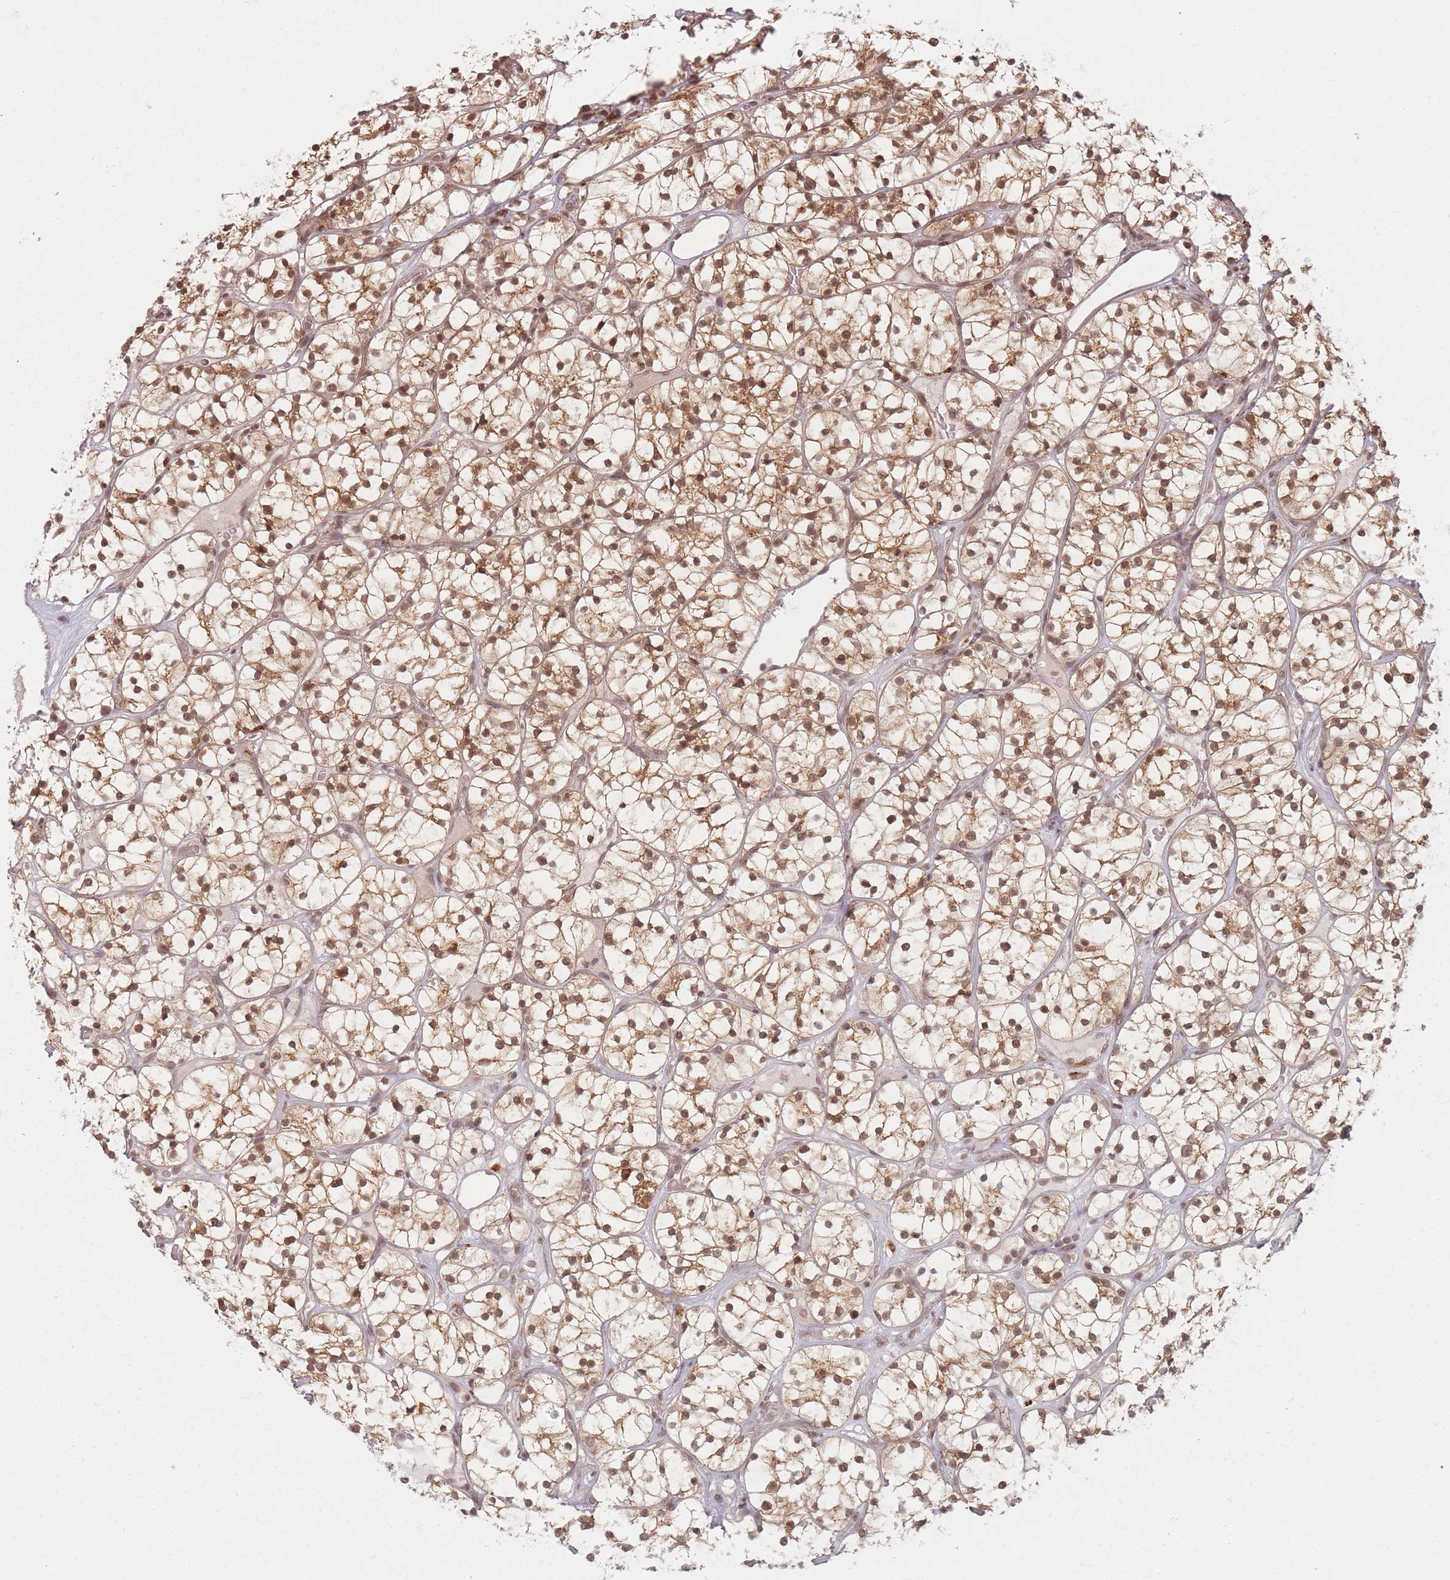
{"staining": {"intensity": "moderate", "quantity": ">75%", "location": "cytoplasmic/membranous,nuclear"}, "tissue": "renal cancer", "cell_type": "Tumor cells", "image_type": "cancer", "snomed": [{"axis": "morphology", "description": "Adenocarcinoma, NOS"}, {"axis": "topography", "description": "Kidney"}], "caption": "Immunohistochemical staining of human adenocarcinoma (renal) shows medium levels of moderate cytoplasmic/membranous and nuclear positivity in about >75% of tumor cells.", "gene": "SPATA45", "patient": {"sex": "female", "age": 64}}